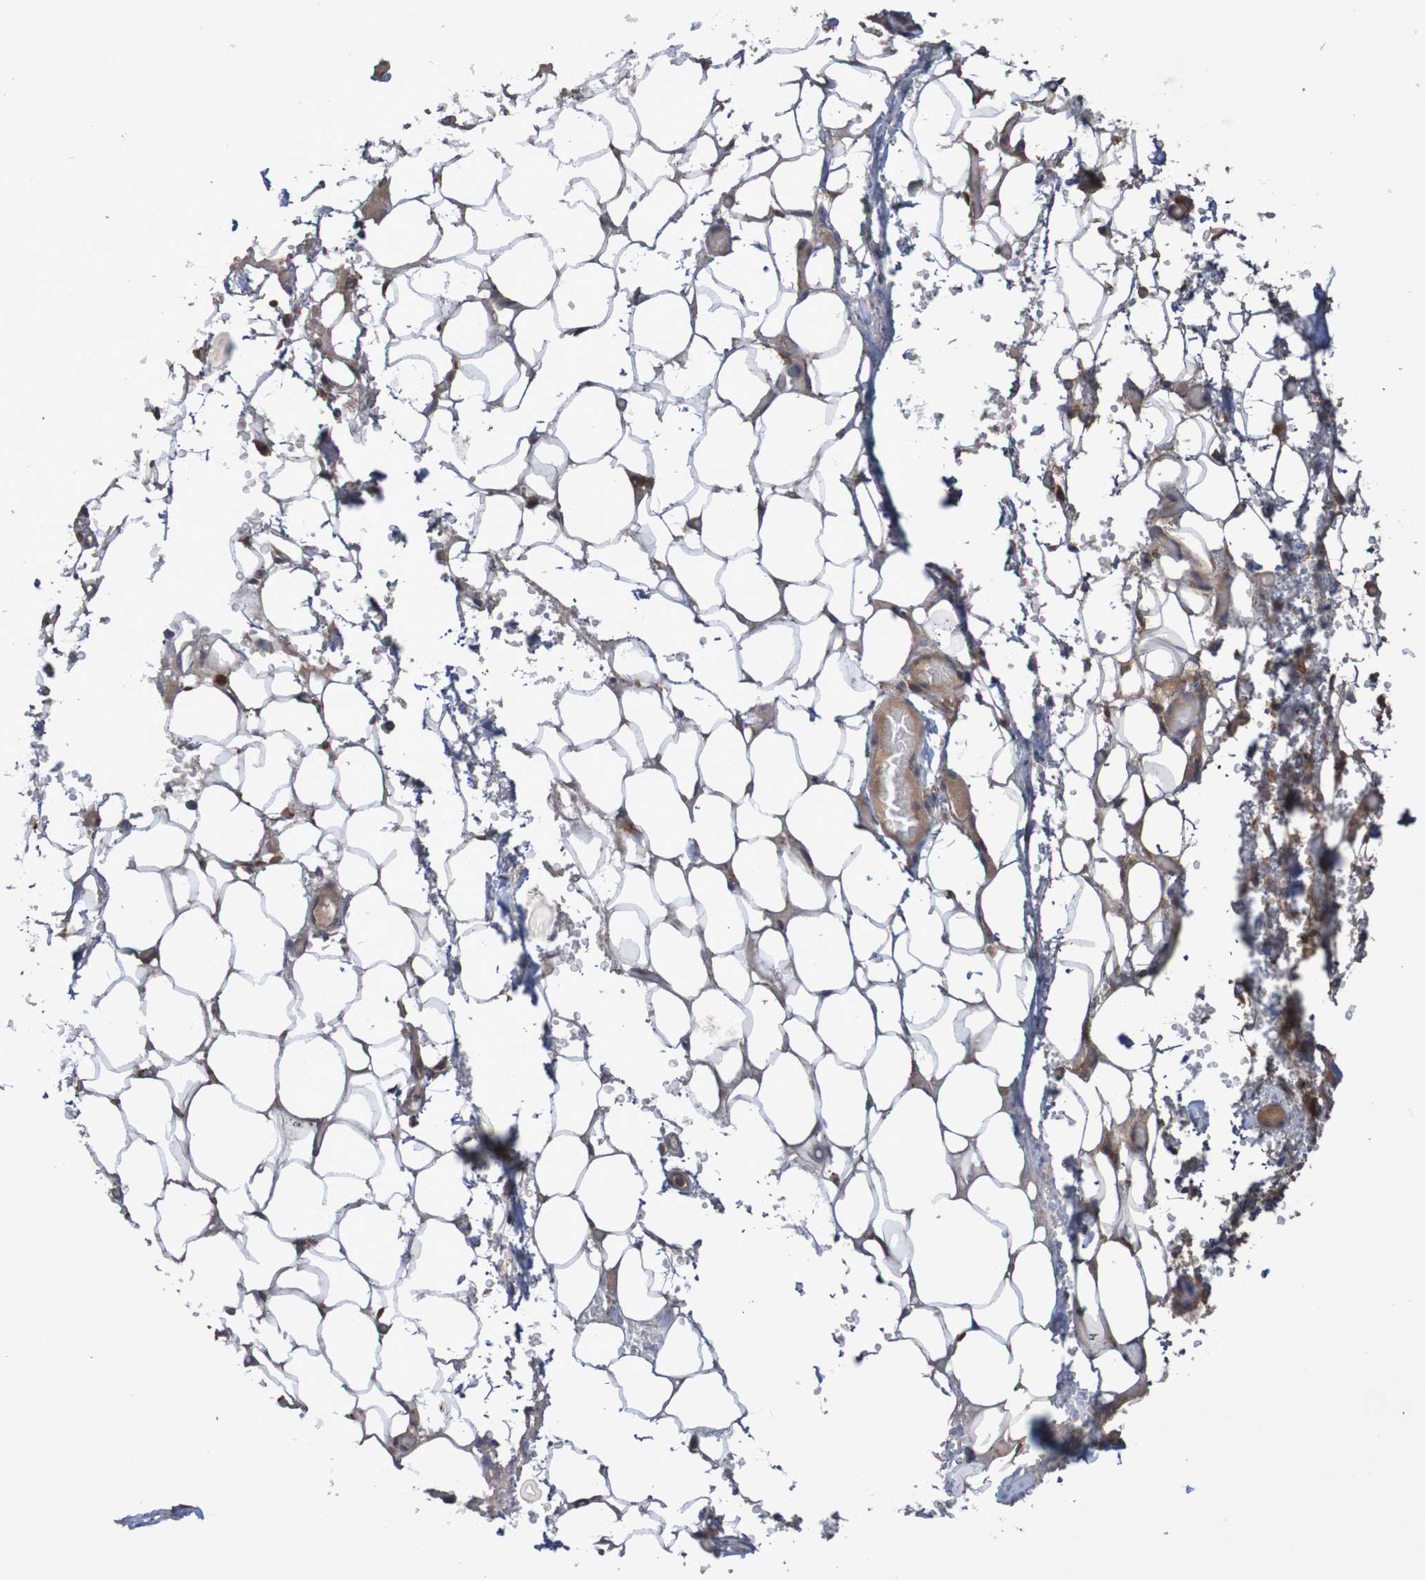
{"staining": {"intensity": "moderate", "quantity": ">75%", "location": "cytoplasmic/membranous"}, "tissue": "adipose tissue", "cell_type": "Adipocytes", "image_type": "normal", "snomed": [{"axis": "morphology", "description": "Normal tissue, NOS"}, {"axis": "morphology", "description": "Adenocarcinoma, NOS"}, {"axis": "topography", "description": "Esophagus"}], "caption": "Immunohistochemical staining of benign human adipose tissue demonstrates >75% levels of moderate cytoplasmic/membranous protein expression in approximately >75% of adipocytes. (DAB IHC with brightfield microscopy, high magnification).", "gene": "PHYH", "patient": {"sex": "male", "age": 62}}